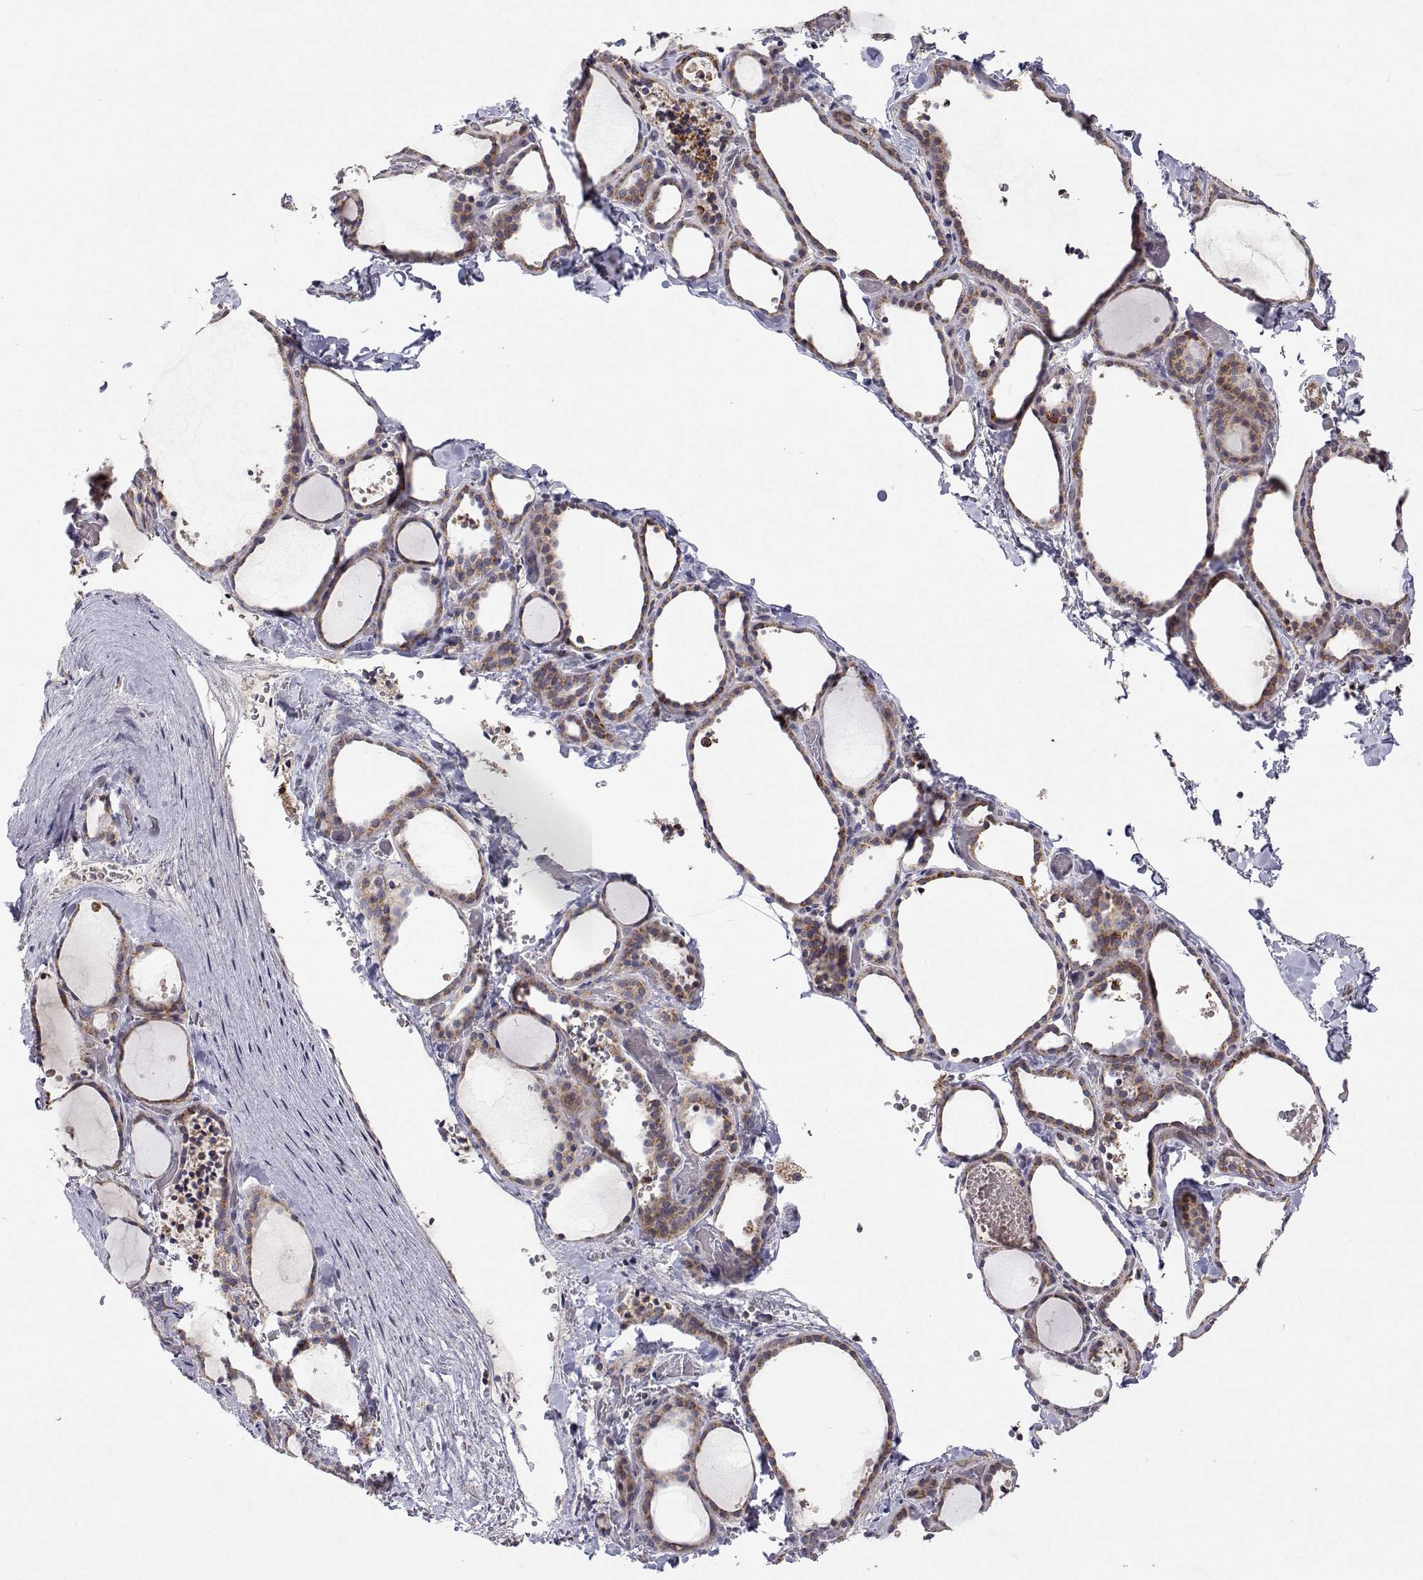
{"staining": {"intensity": "moderate", "quantity": ">75%", "location": "cytoplasmic/membranous"}, "tissue": "thyroid gland", "cell_type": "Glandular cells", "image_type": "normal", "snomed": [{"axis": "morphology", "description": "Normal tissue, NOS"}, {"axis": "topography", "description": "Thyroid gland"}], "caption": "Protein expression by IHC shows moderate cytoplasmic/membranous positivity in approximately >75% of glandular cells in benign thyroid gland. The staining was performed using DAB to visualize the protein expression in brown, while the nuclei were stained in blue with hematoxylin (Magnification: 20x).", "gene": "MRPL3", "patient": {"sex": "female", "age": 36}}